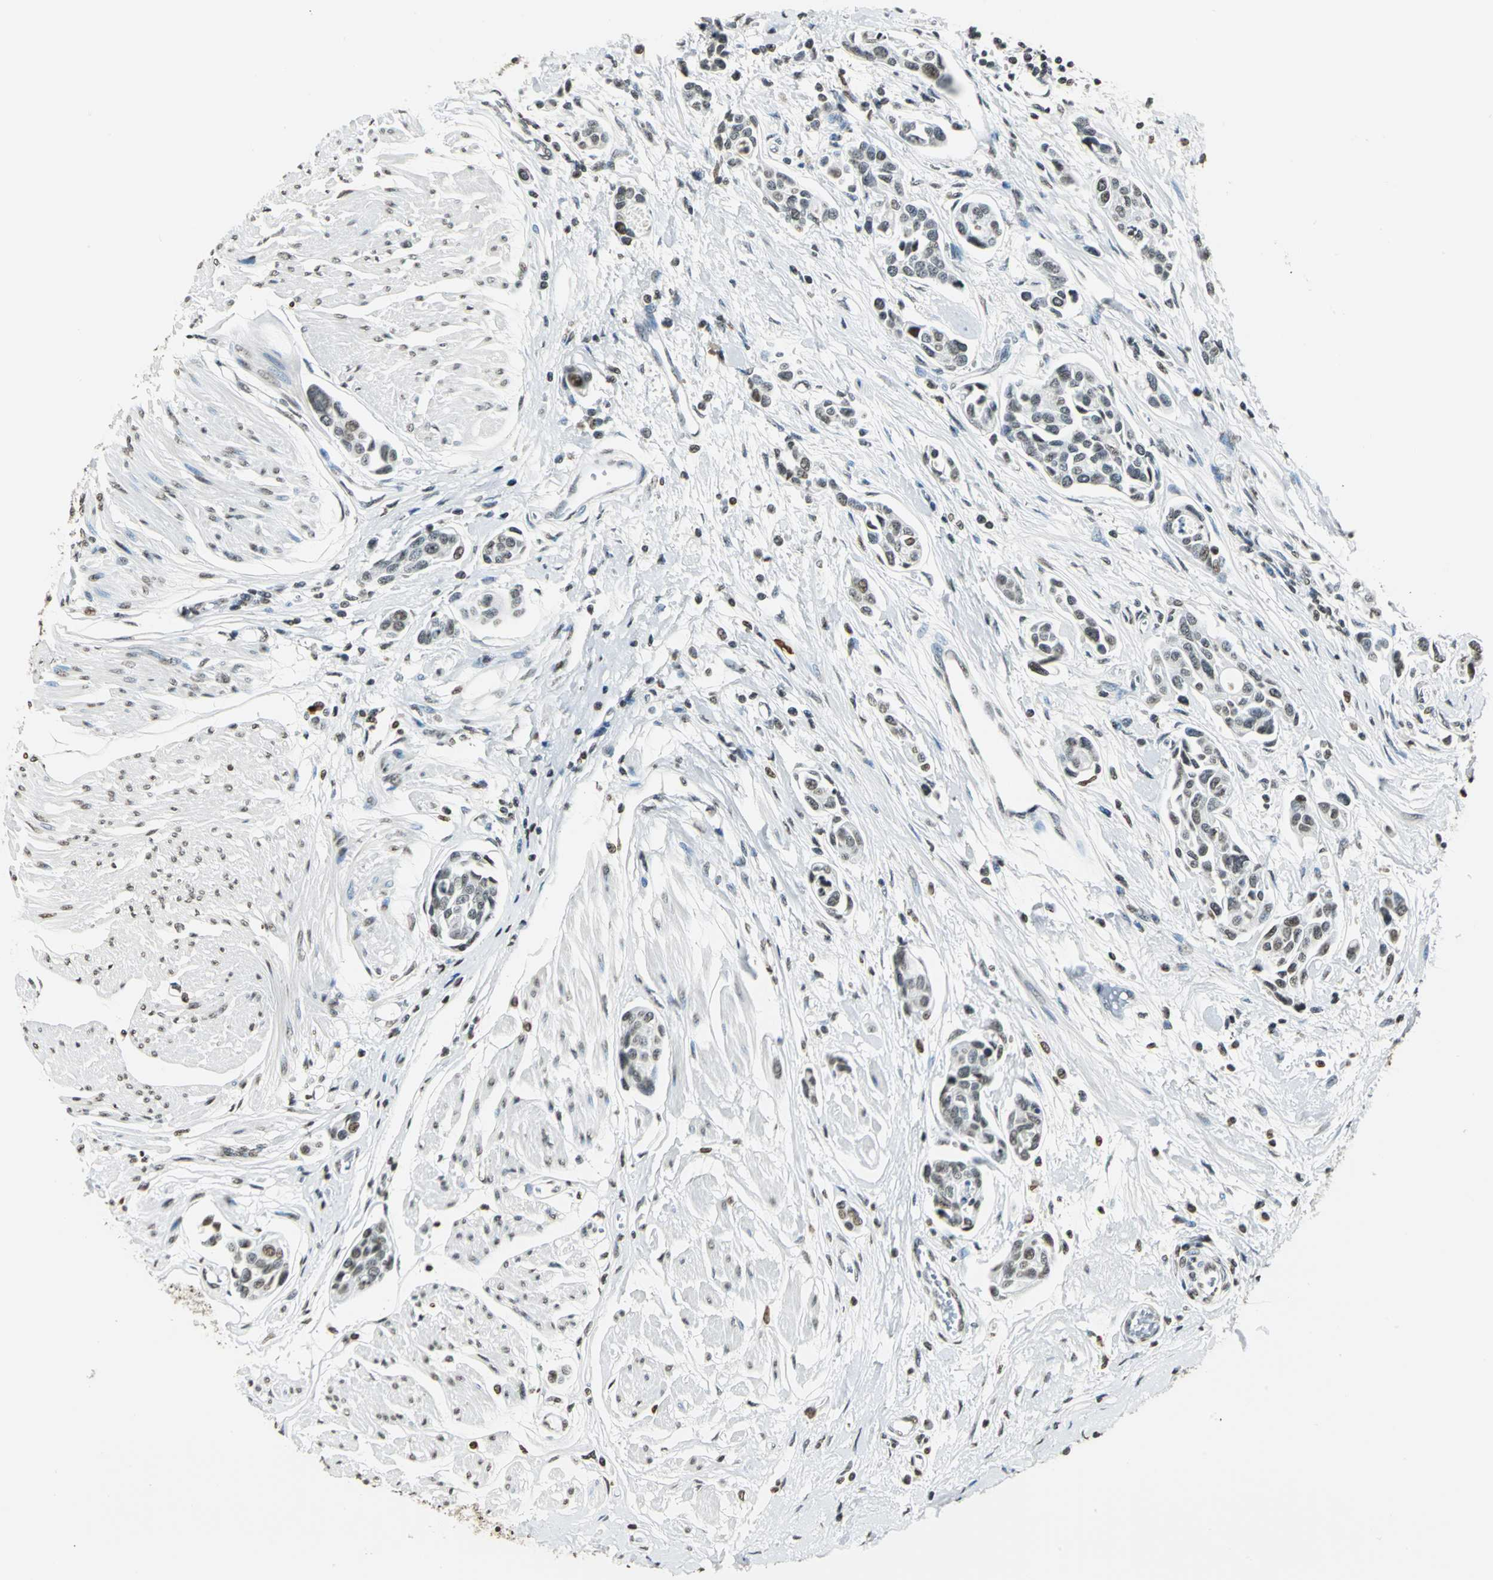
{"staining": {"intensity": "weak", "quantity": "25%-75%", "location": "nuclear"}, "tissue": "urothelial cancer", "cell_type": "Tumor cells", "image_type": "cancer", "snomed": [{"axis": "morphology", "description": "Urothelial carcinoma, High grade"}, {"axis": "topography", "description": "Urinary bladder"}], "caption": "Immunohistochemical staining of urothelial cancer reveals low levels of weak nuclear protein positivity in approximately 25%-75% of tumor cells.", "gene": "MCM4", "patient": {"sex": "male", "age": 78}}